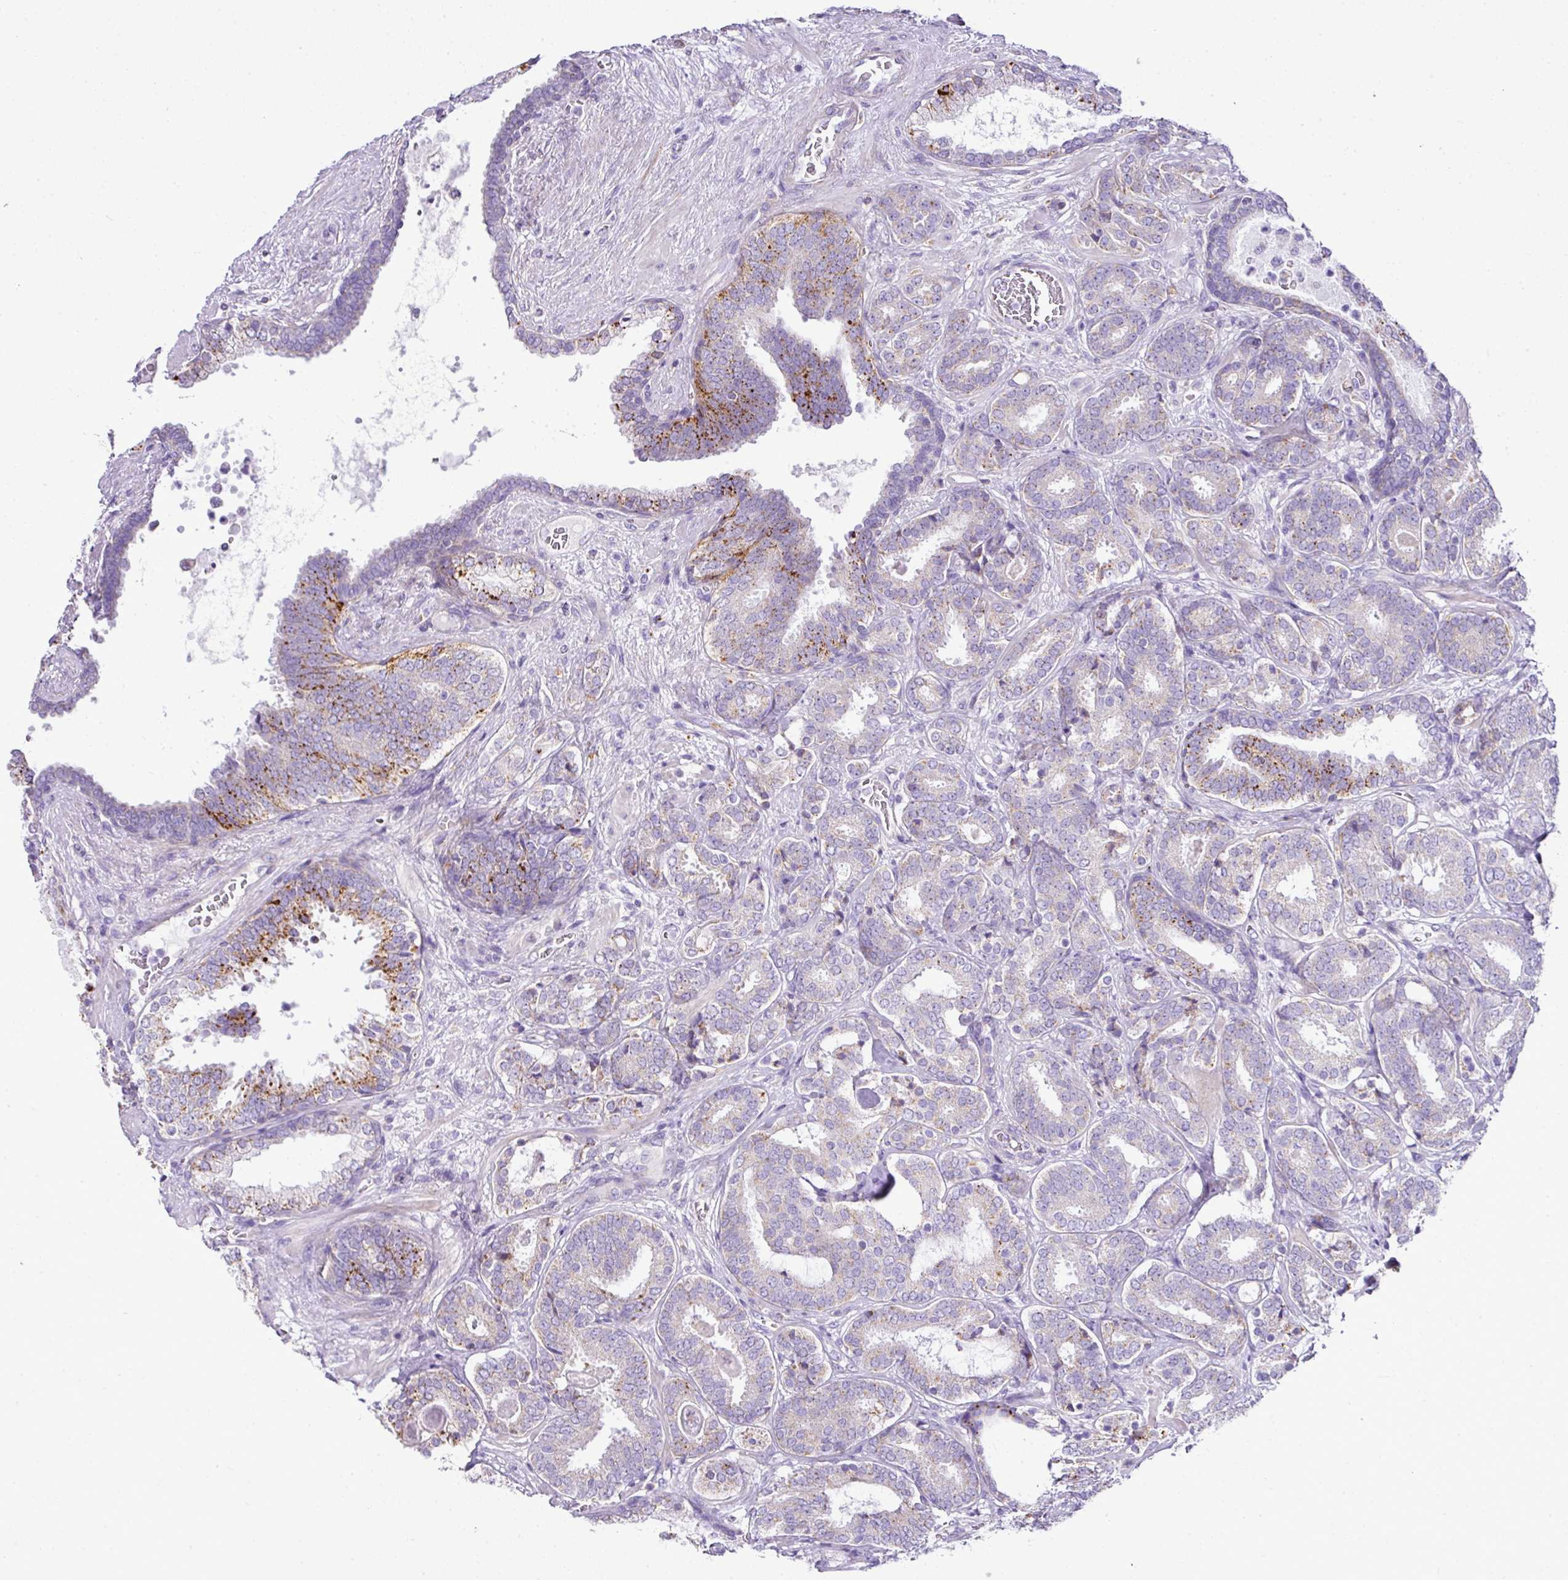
{"staining": {"intensity": "moderate", "quantity": "25%-75%", "location": "cytoplasmic/membranous"}, "tissue": "prostate cancer", "cell_type": "Tumor cells", "image_type": "cancer", "snomed": [{"axis": "morphology", "description": "Adenocarcinoma, High grade"}, {"axis": "topography", "description": "Prostate"}], "caption": "Prostate cancer (adenocarcinoma (high-grade)) was stained to show a protein in brown. There is medium levels of moderate cytoplasmic/membranous expression in approximately 25%-75% of tumor cells. Using DAB (brown) and hematoxylin (blue) stains, captured at high magnification using brightfield microscopy.", "gene": "PGAP4", "patient": {"sex": "male", "age": 65}}